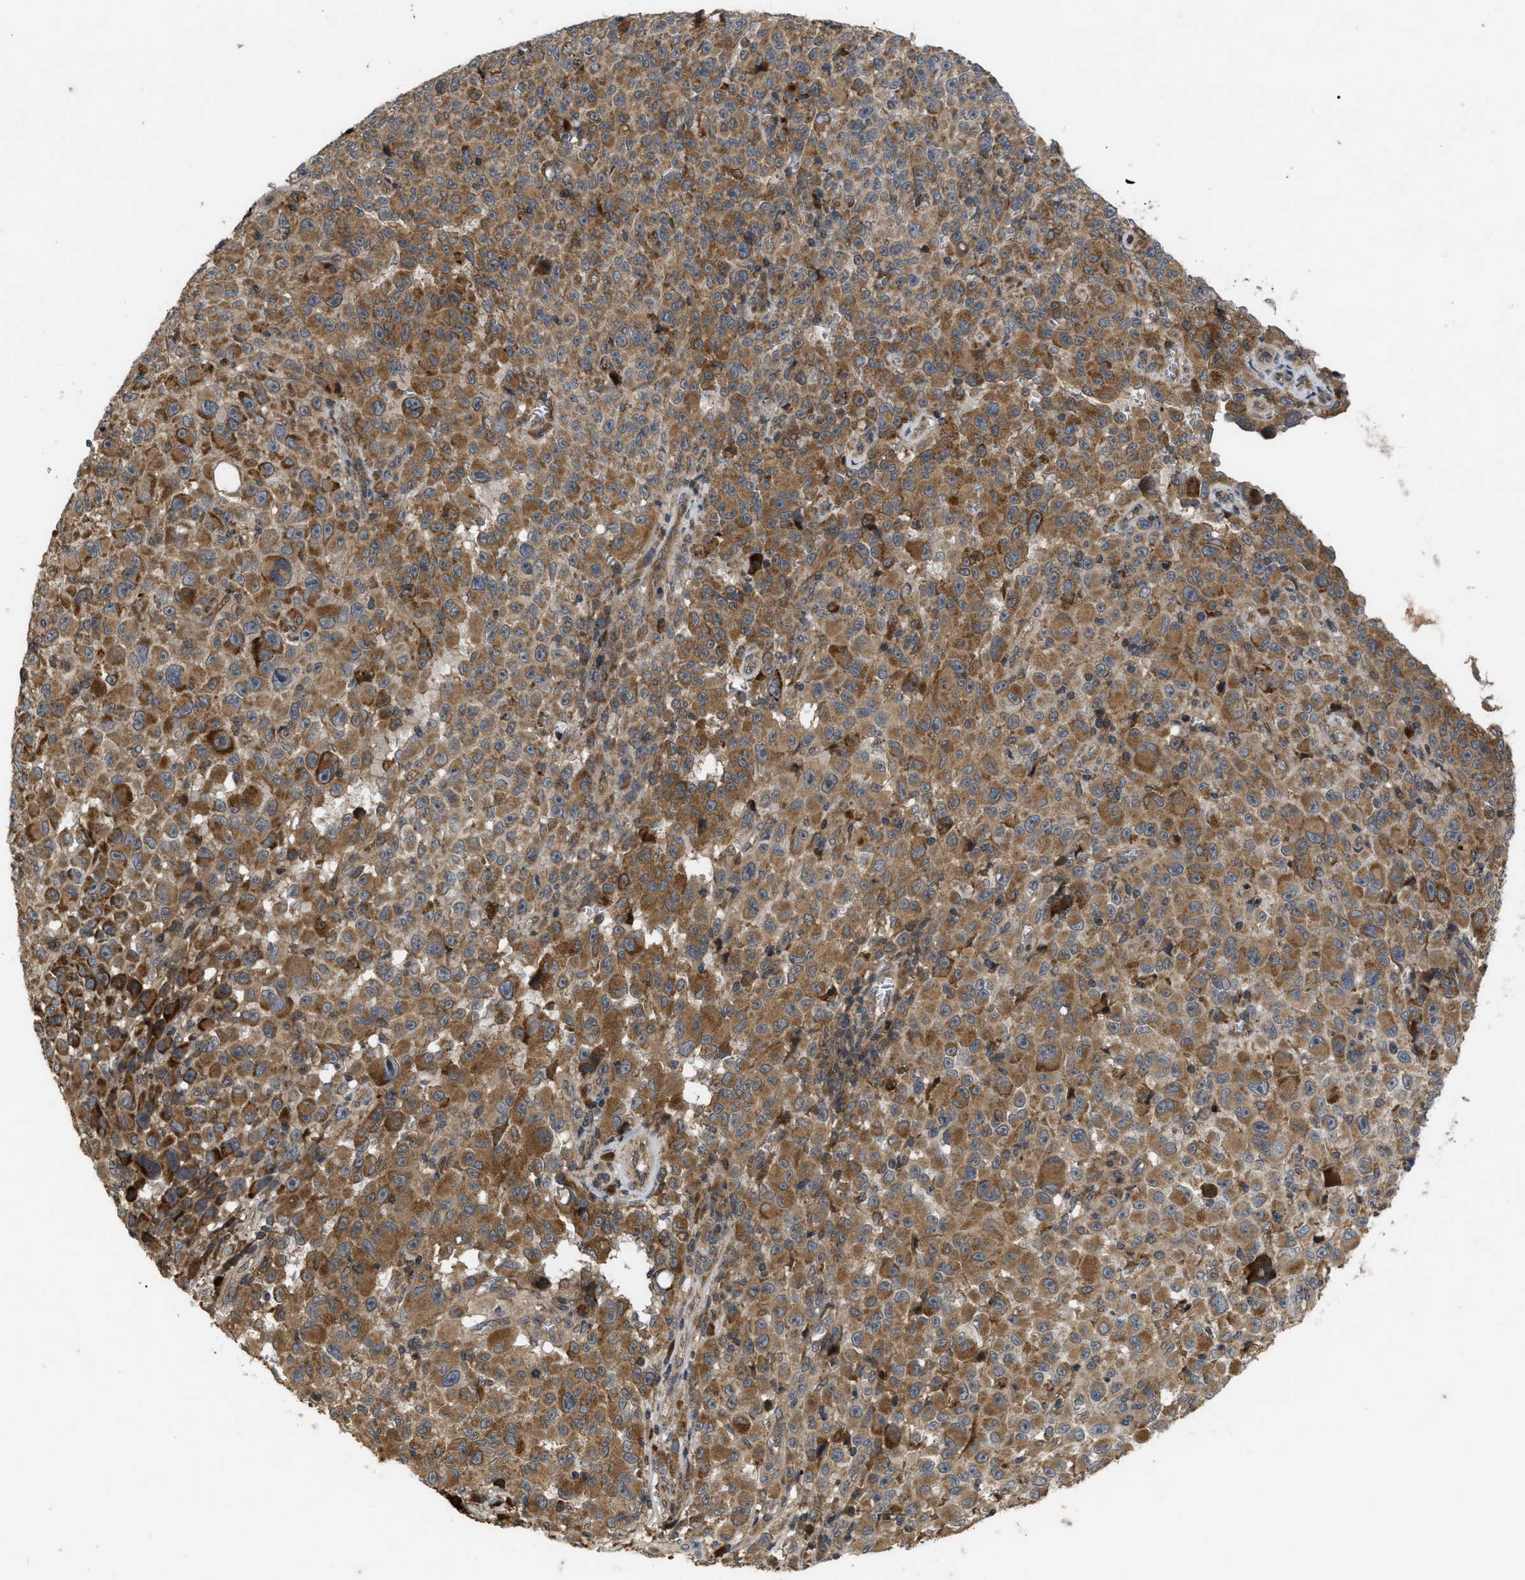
{"staining": {"intensity": "moderate", "quantity": ">75%", "location": "cytoplasmic/membranous"}, "tissue": "melanoma", "cell_type": "Tumor cells", "image_type": "cancer", "snomed": [{"axis": "morphology", "description": "Malignant melanoma, NOS"}, {"axis": "topography", "description": "Skin"}], "caption": "An immunohistochemistry (IHC) image of neoplastic tissue is shown. Protein staining in brown labels moderate cytoplasmic/membranous positivity in melanoma within tumor cells.", "gene": "RAB2A", "patient": {"sex": "female", "age": 82}}